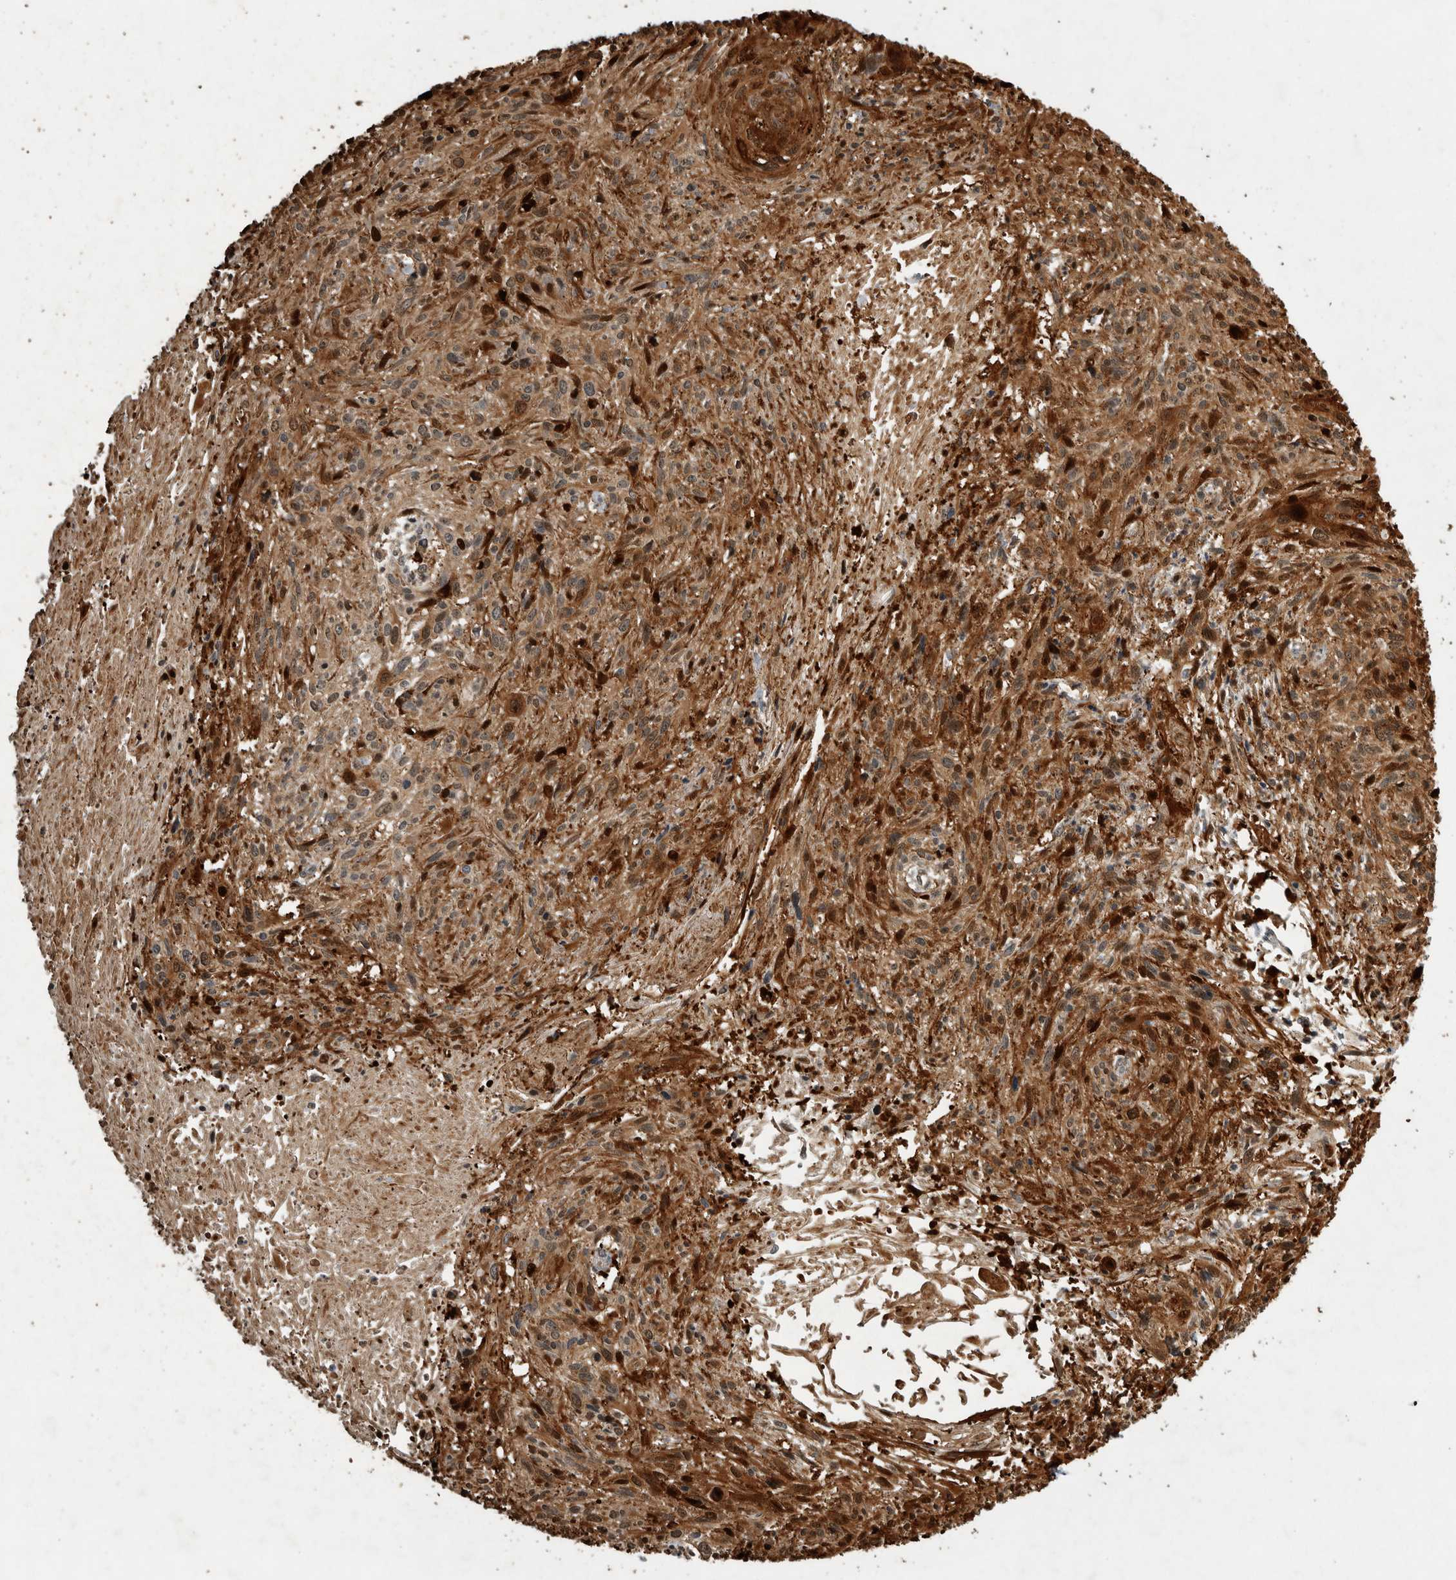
{"staining": {"intensity": "moderate", "quantity": ">75%", "location": "cytoplasmic/membranous"}, "tissue": "cervical cancer", "cell_type": "Tumor cells", "image_type": "cancer", "snomed": [{"axis": "morphology", "description": "Squamous cell carcinoma, NOS"}, {"axis": "topography", "description": "Cervix"}], "caption": "Moderate cytoplasmic/membranous expression for a protein is present in about >75% of tumor cells of cervical cancer using immunohistochemistry.", "gene": "MPDZ", "patient": {"sex": "female", "age": 51}}